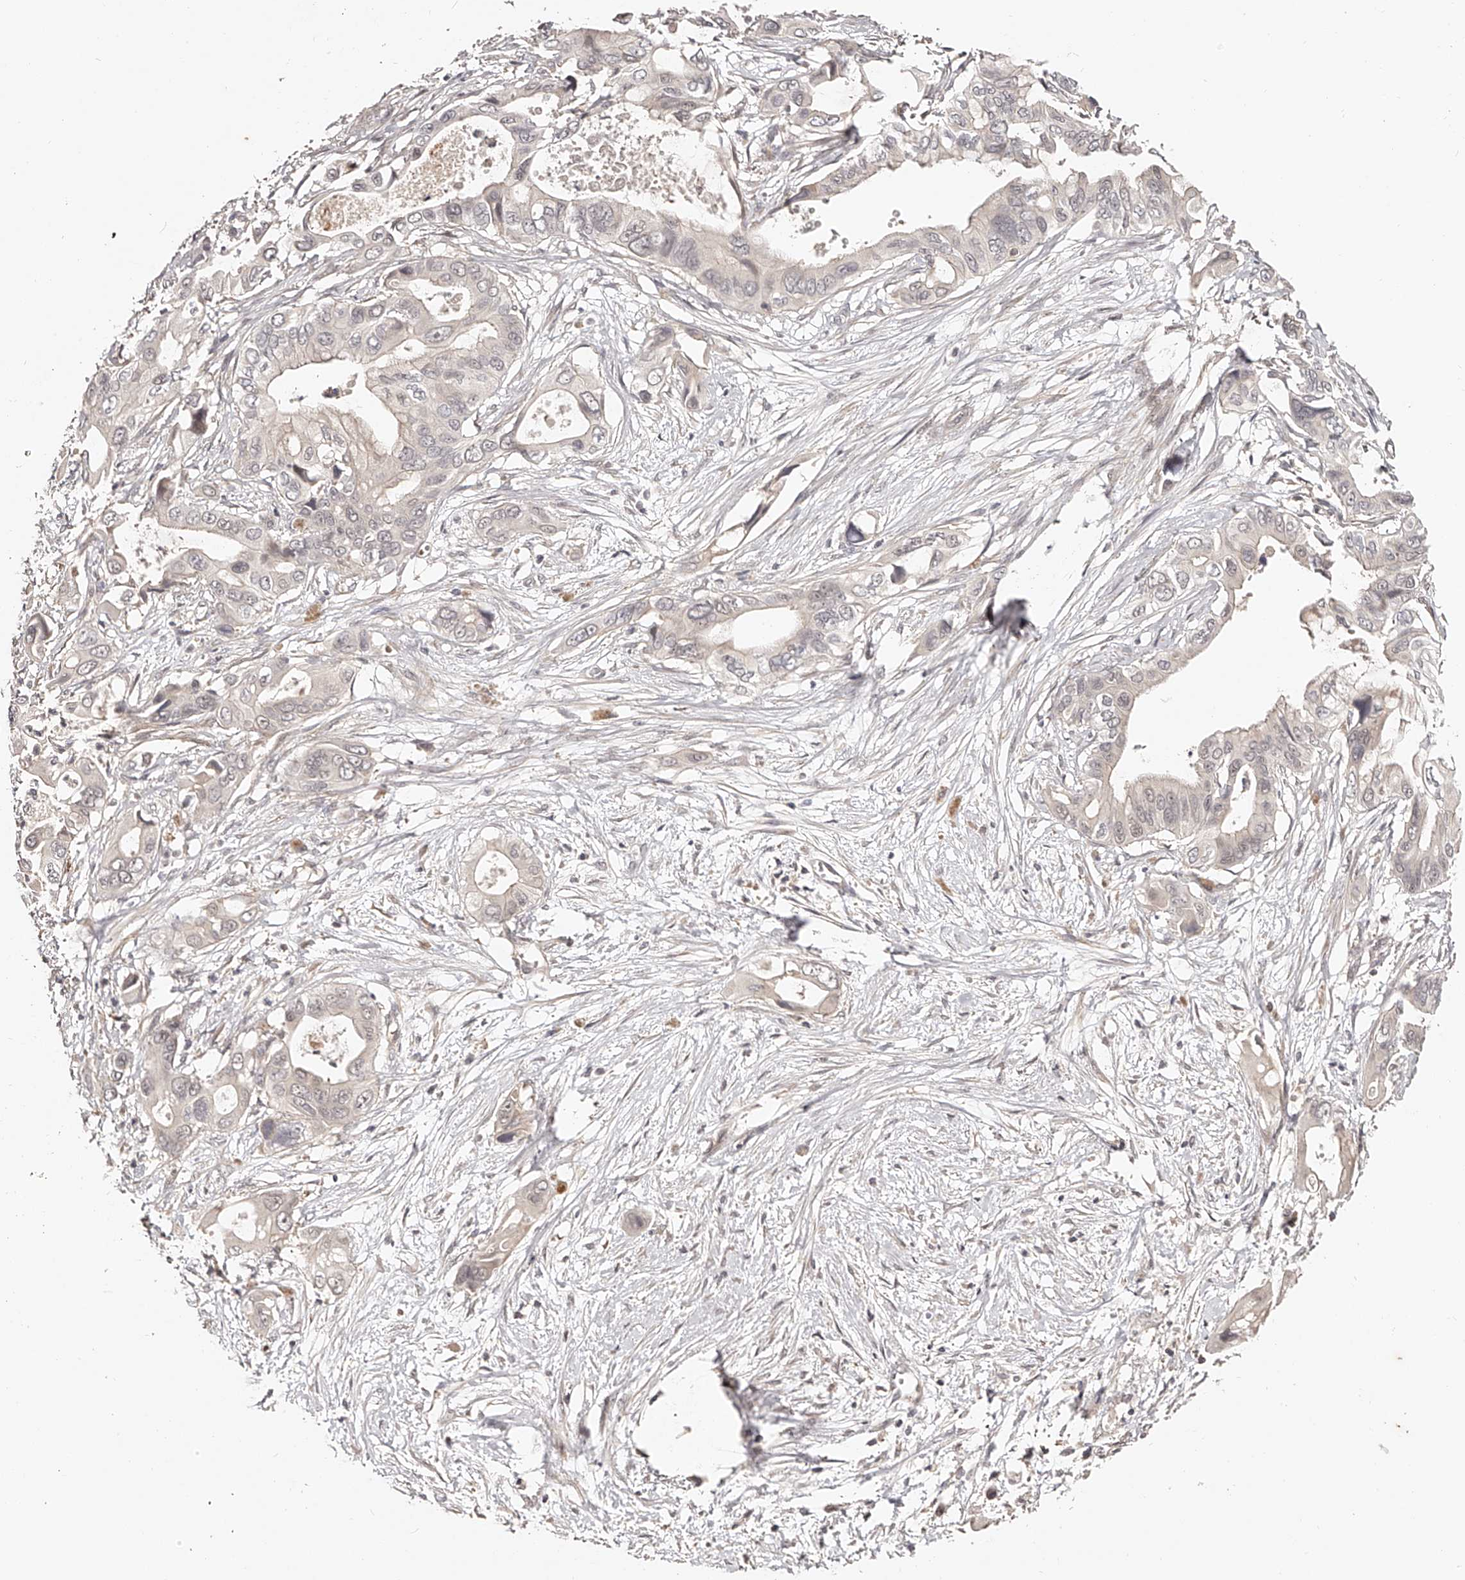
{"staining": {"intensity": "weak", "quantity": "<25%", "location": "cytoplasmic/membranous"}, "tissue": "pancreatic cancer", "cell_type": "Tumor cells", "image_type": "cancer", "snomed": [{"axis": "morphology", "description": "Adenocarcinoma, NOS"}, {"axis": "topography", "description": "Pancreas"}], "caption": "This is a photomicrograph of IHC staining of pancreatic cancer (adenocarcinoma), which shows no staining in tumor cells.", "gene": "ZNF789", "patient": {"sex": "male", "age": 66}}